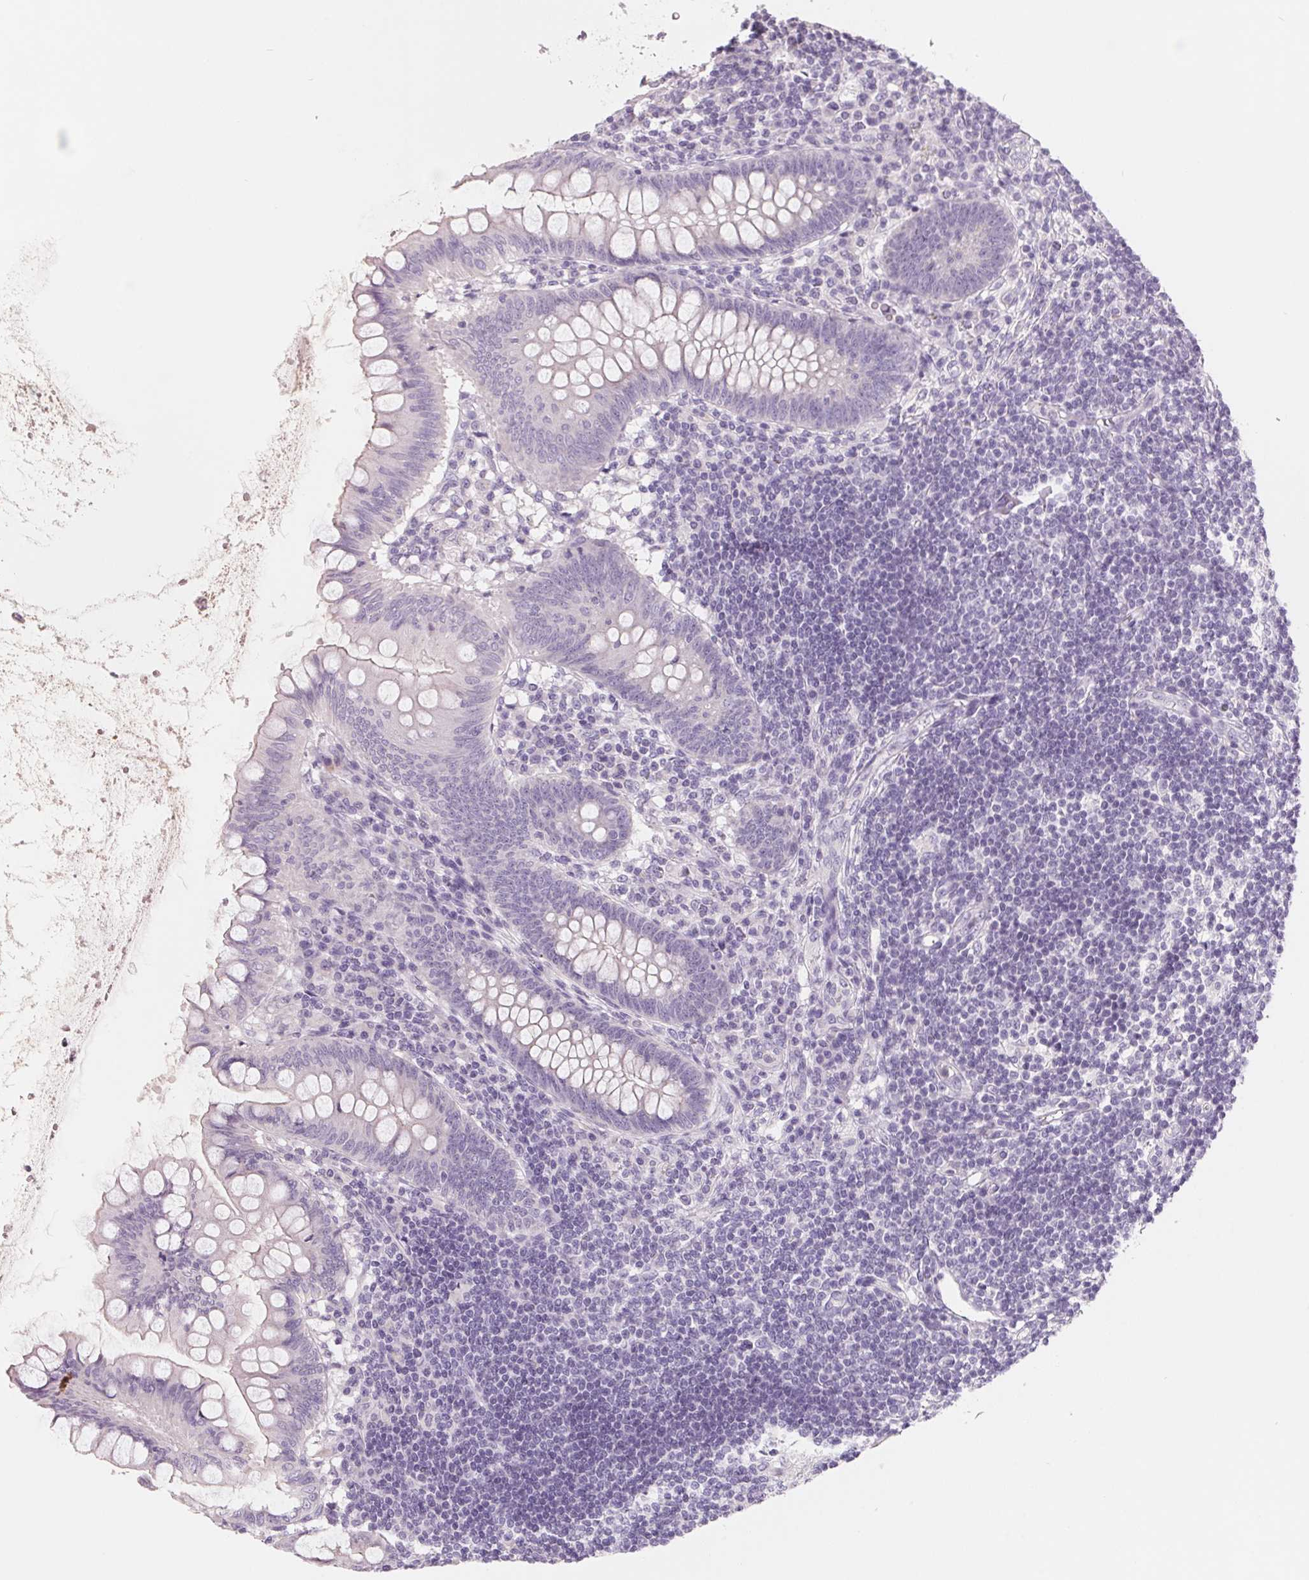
{"staining": {"intensity": "negative", "quantity": "none", "location": "none"}, "tissue": "appendix", "cell_type": "Glandular cells", "image_type": "normal", "snomed": [{"axis": "morphology", "description": "Normal tissue, NOS"}, {"axis": "topography", "description": "Appendix"}], "caption": "The photomicrograph reveals no significant expression in glandular cells of appendix. (Brightfield microscopy of DAB immunohistochemistry at high magnification).", "gene": "FTCD", "patient": {"sex": "female", "age": 57}}